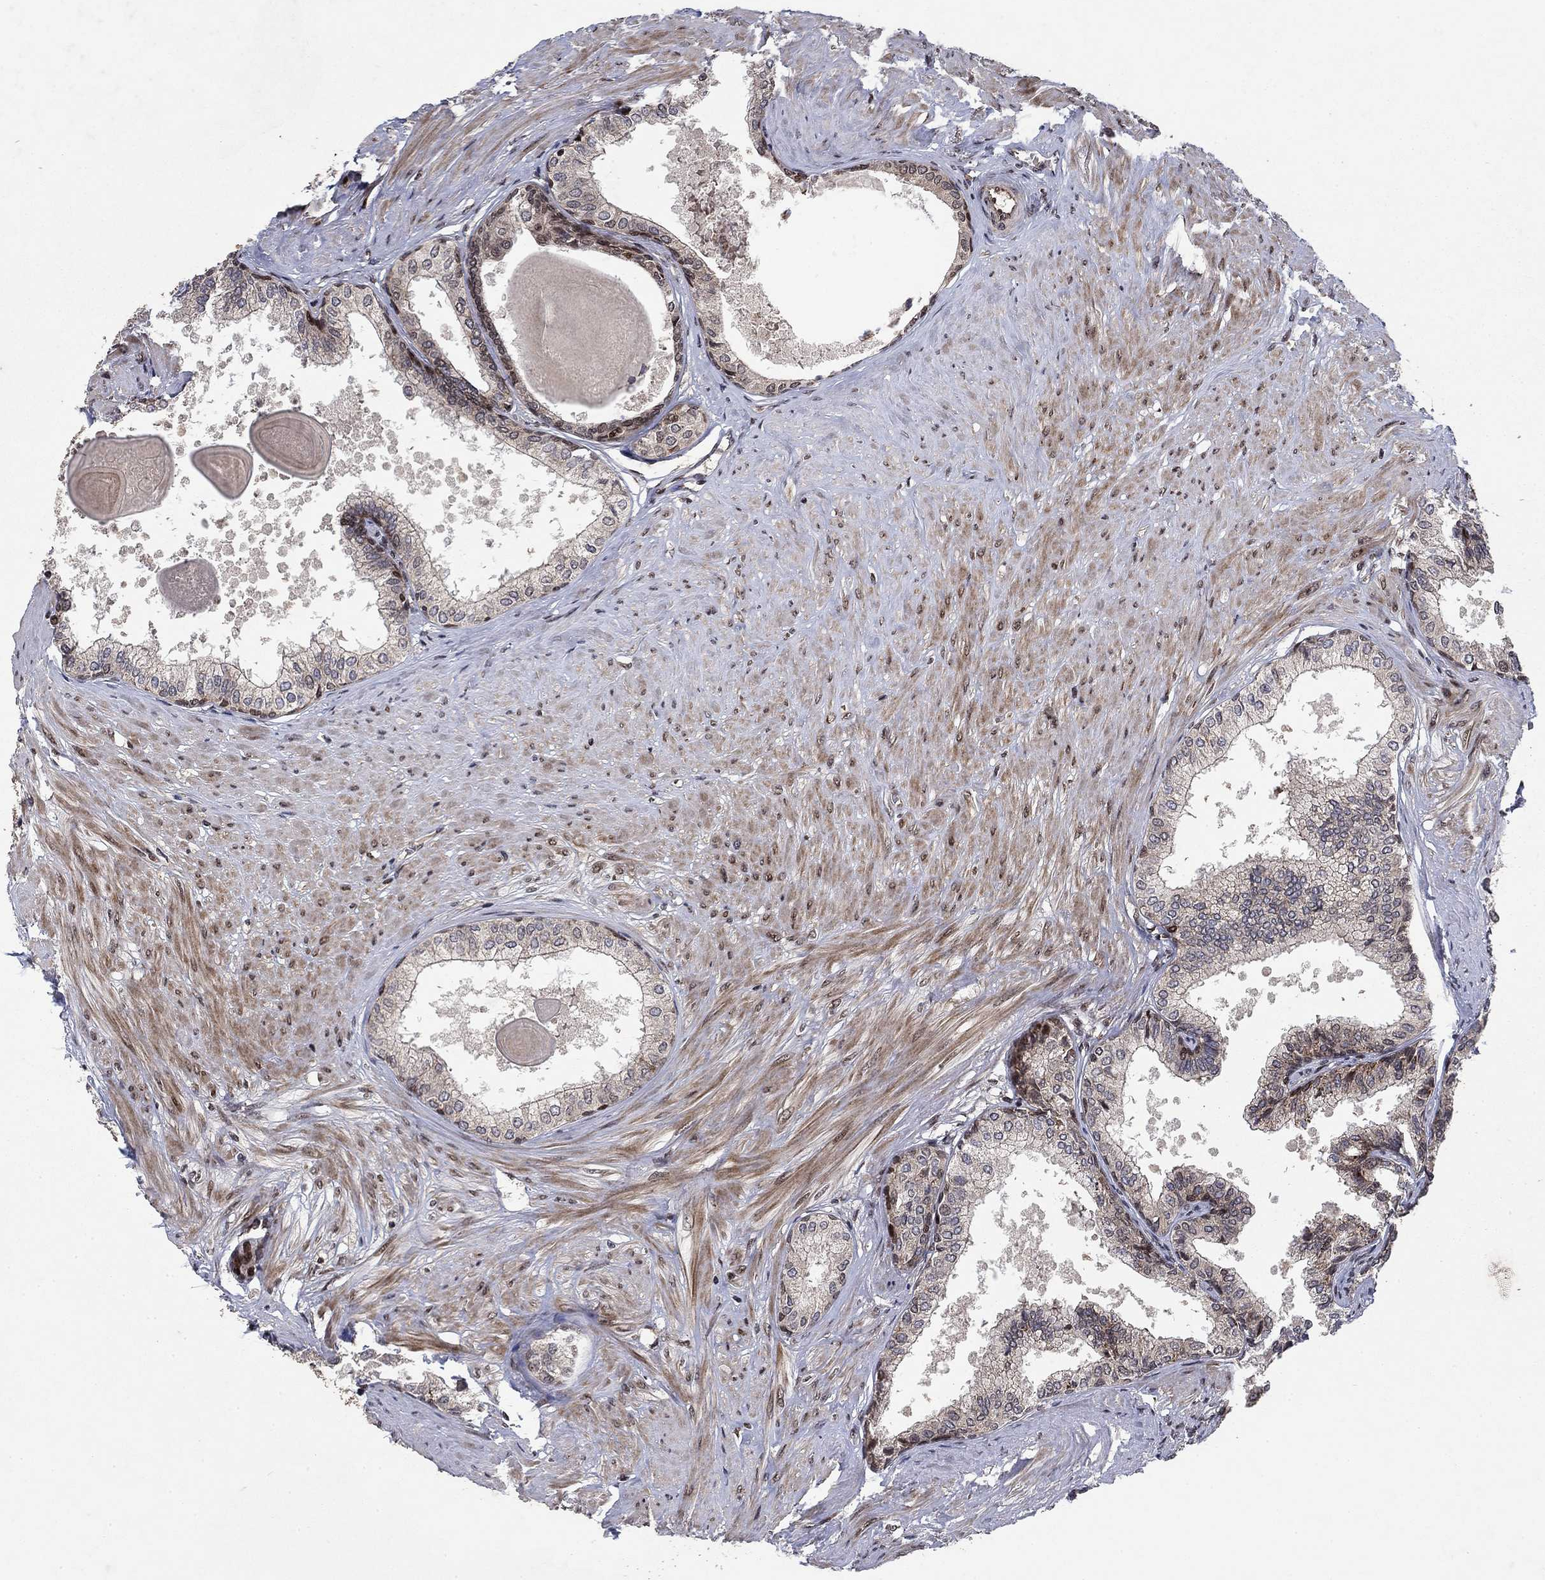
{"staining": {"intensity": "strong", "quantity": "<25%", "location": "cytoplasmic/membranous,nuclear"}, "tissue": "prostate", "cell_type": "Glandular cells", "image_type": "normal", "snomed": [{"axis": "morphology", "description": "Normal tissue, NOS"}, {"axis": "topography", "description": "Prostate"}], "caption": "Immunohistochemistry (IHC) of normal human prostate demonstrates medium levels of strong cytoplasmic/membranous,nuclear expression in about <25% of glandular cells.", "gene": "PRICKLE4", "patient": {"sex": "male", "age": 63}}